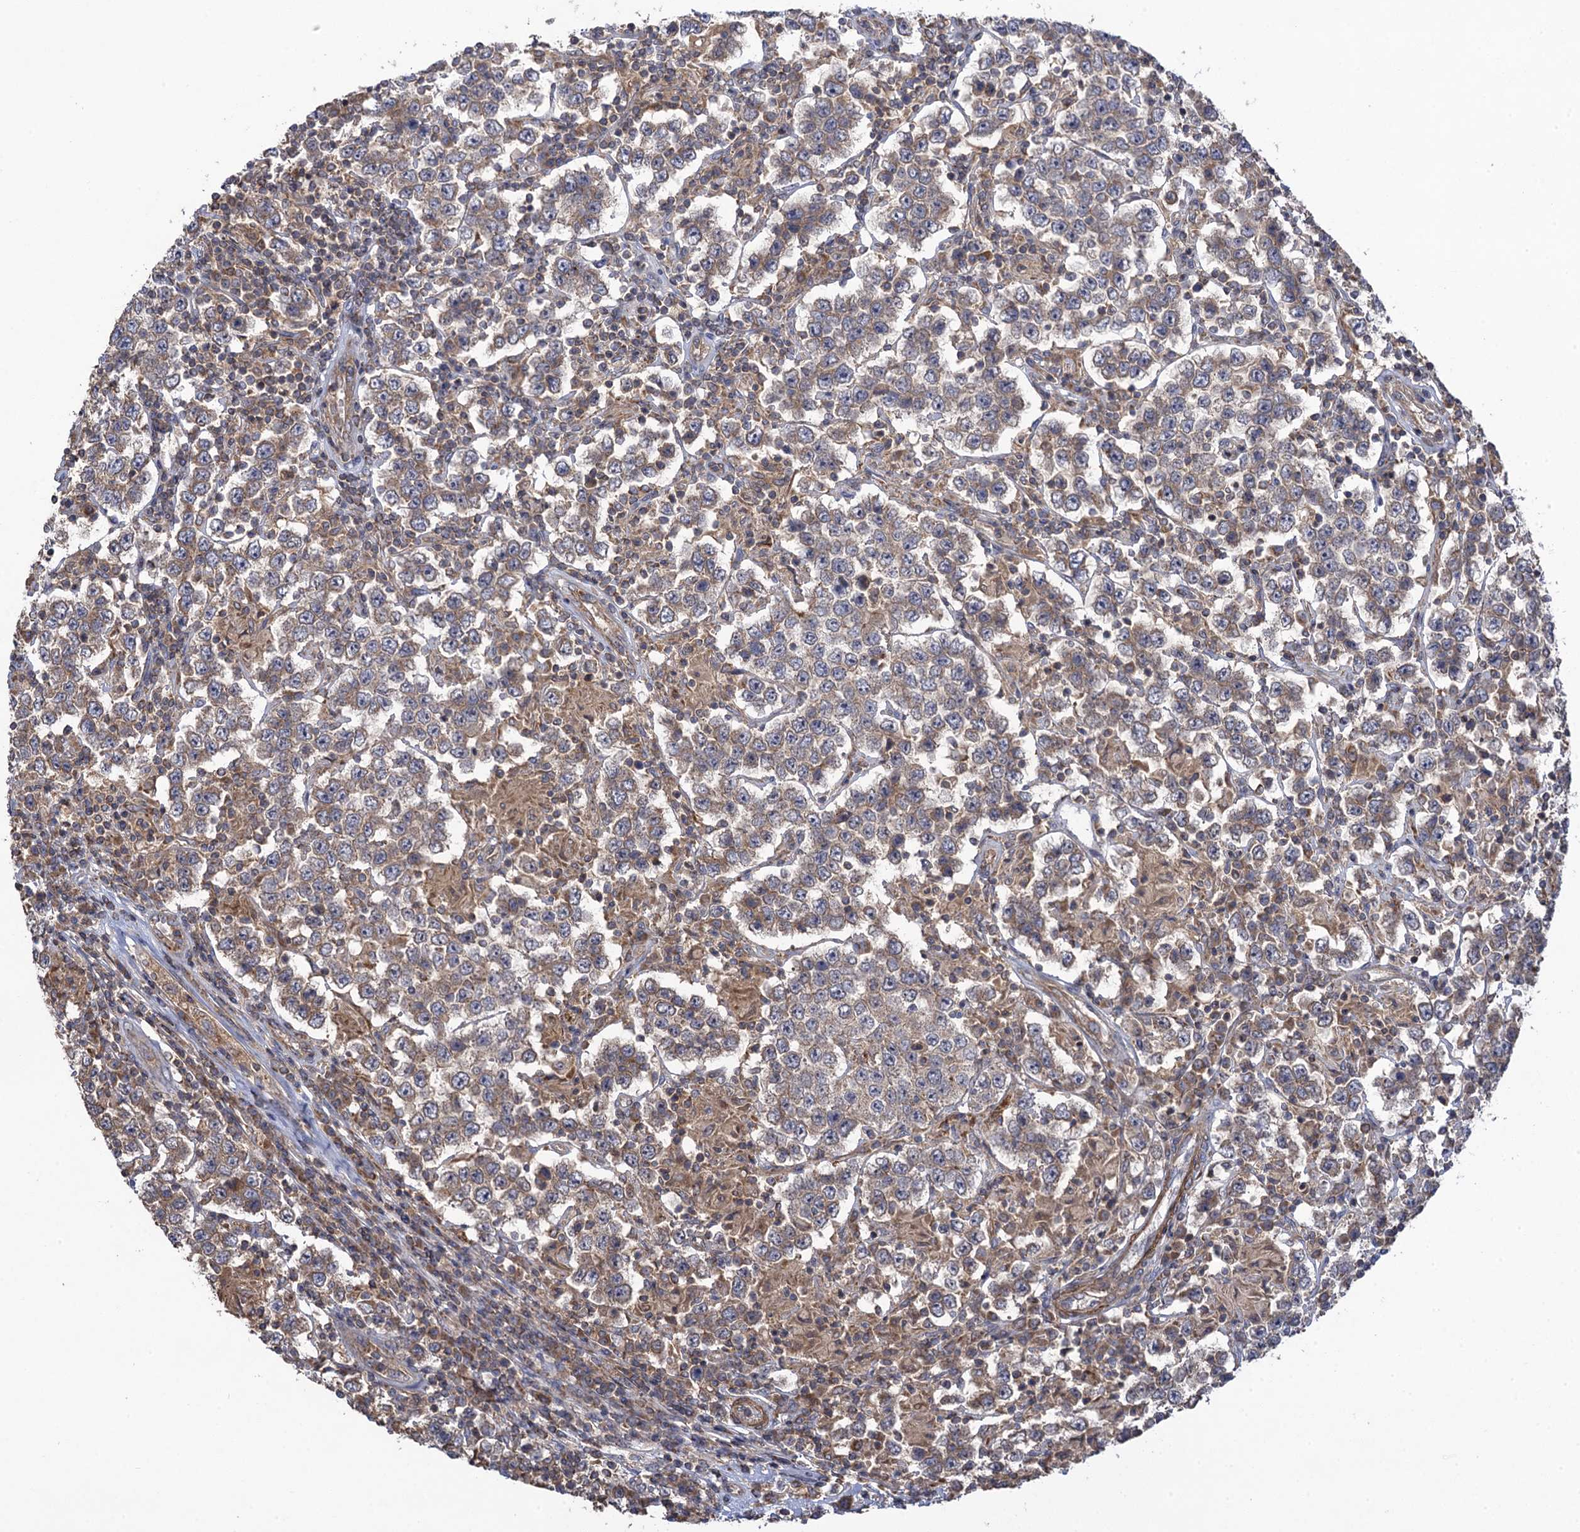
{"staining": {"intensity": "weak", "quantity": "25%-75%", "location": "cytoplasmic/membranous"}, "tissue": "testis cancer", "cell_type": "Tumor cells", "image_type": "cancer", "snomed": [{"axis": "morphology", "description": "Normal tissue, NOS"}, {"axis": "morphology", "description": "Urothelial carcinoma, High grade"}, {"axis": "morphology", "description": "Seminoma, NOS"}, {"axis": "morphology", "description": "Carcinoma, Embryonal, NOS"}, {"axis": "topography", "description": "Urinary bladder"}, {"axis": "topography", "description": "Testis"}], "caption": "A photomicrograph showing weak cytoplasmic/membranous positivity in about 25%-75% of tumor cells in testis cancer, as visualized by brown immunohistochemical staining.", "gene": "WDR88", "patient": {"sex": "male", "age": 41}}